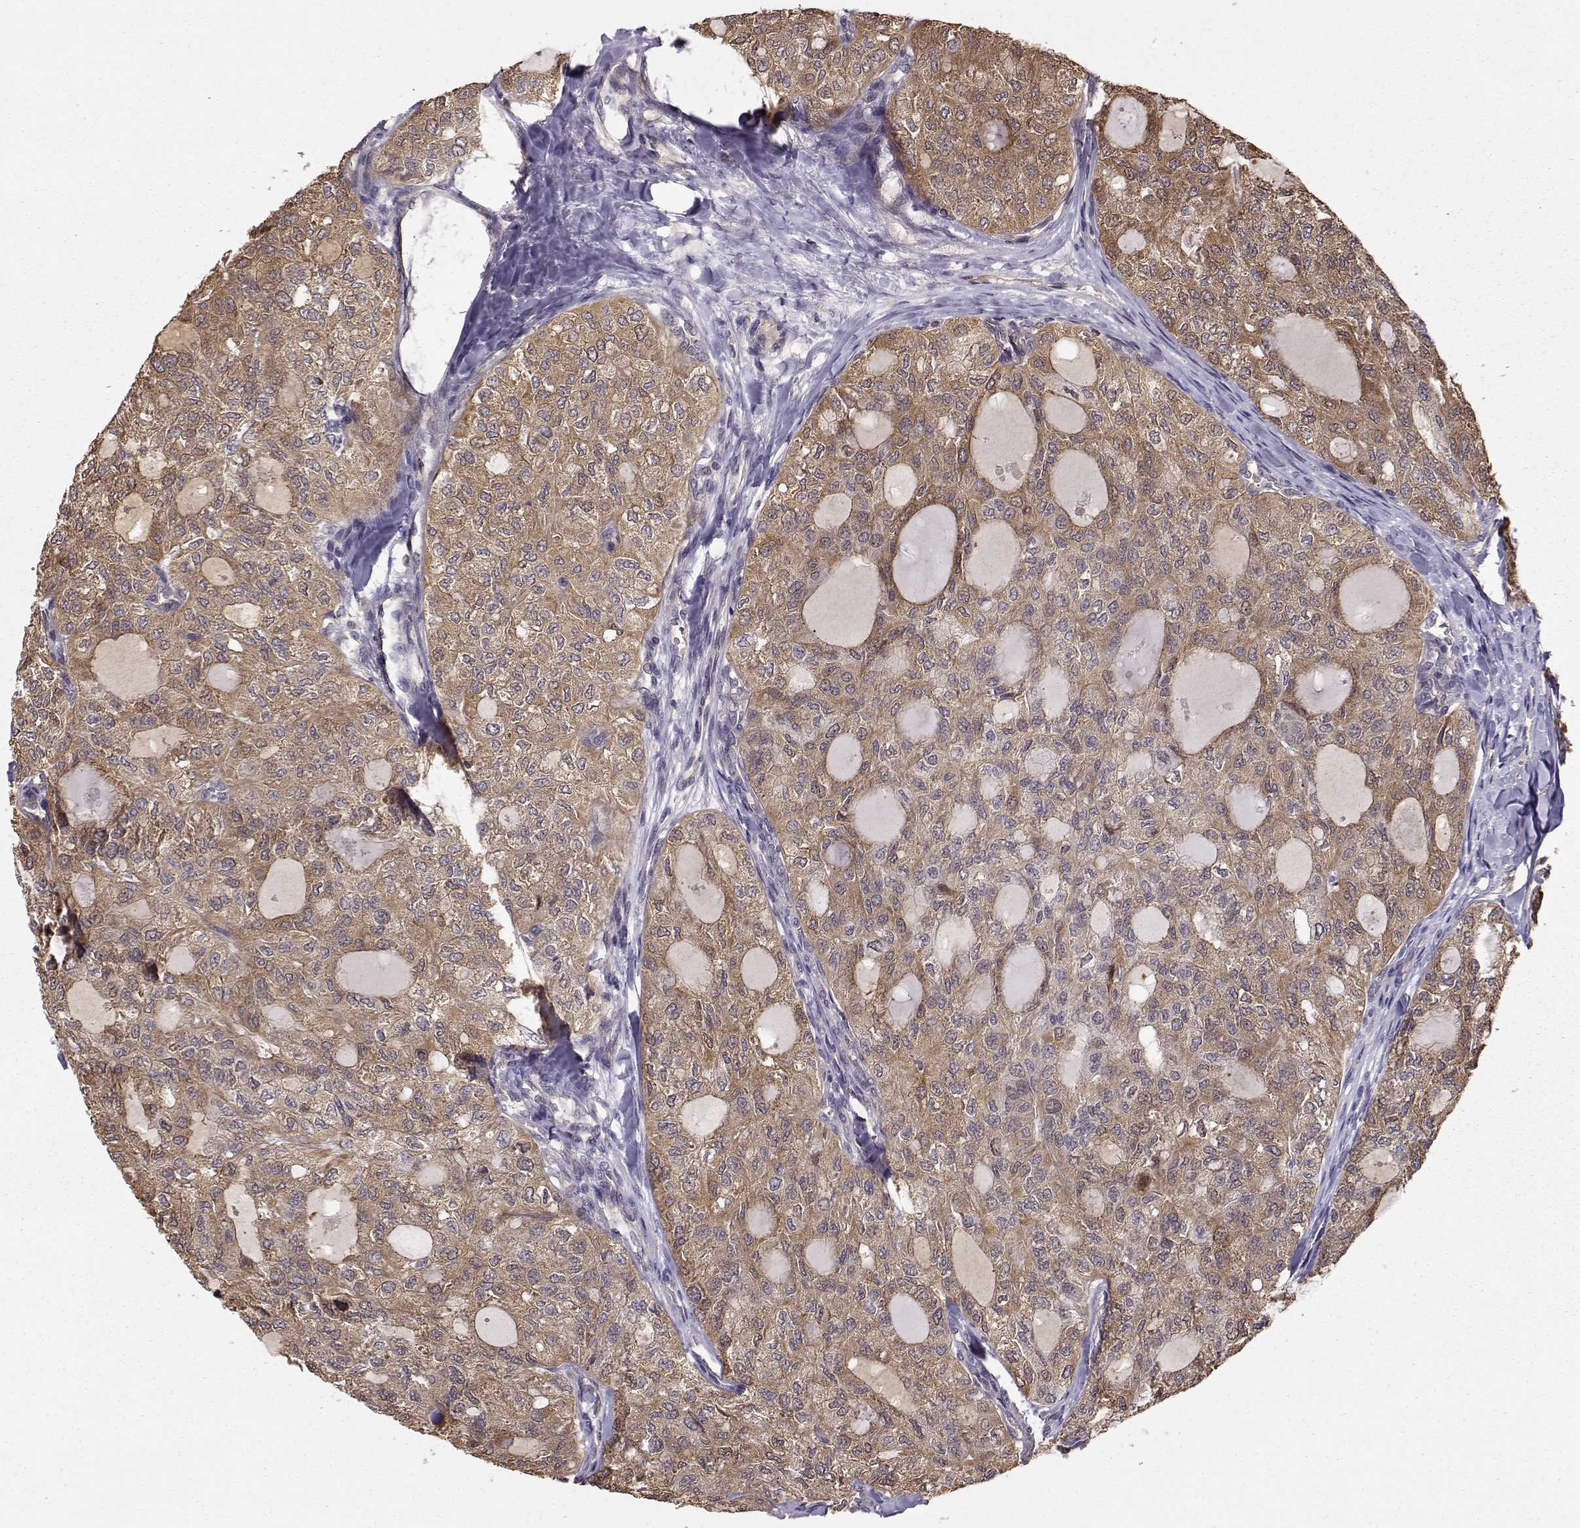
{"staining": {"intensity": "moderate", "quantity": ">75%", "location": "cytoplasmic/membranous"}, "tissue": "thyroid cancer", "cell_type": "Tumor cells", "image_type": "cancer", "snomed": [{"axis": "morphology", "description": "Follicular adenoma carcinoma, NOS"}, {"axis": "topography", "description": "Thyroid gland"}], "caption": "Protein analysis of follicular adenoma carcinoma (thyroid) tissue shows moderate cytoplasmic/membranous staining in about >75% of tumor cells. (DAB (3,3'-diaminobenzidine) IHC, brown staining for protein, blue staining for nuclei).", "gene": "CRIM1", "patient": {"sex": "male", "age": 75}}